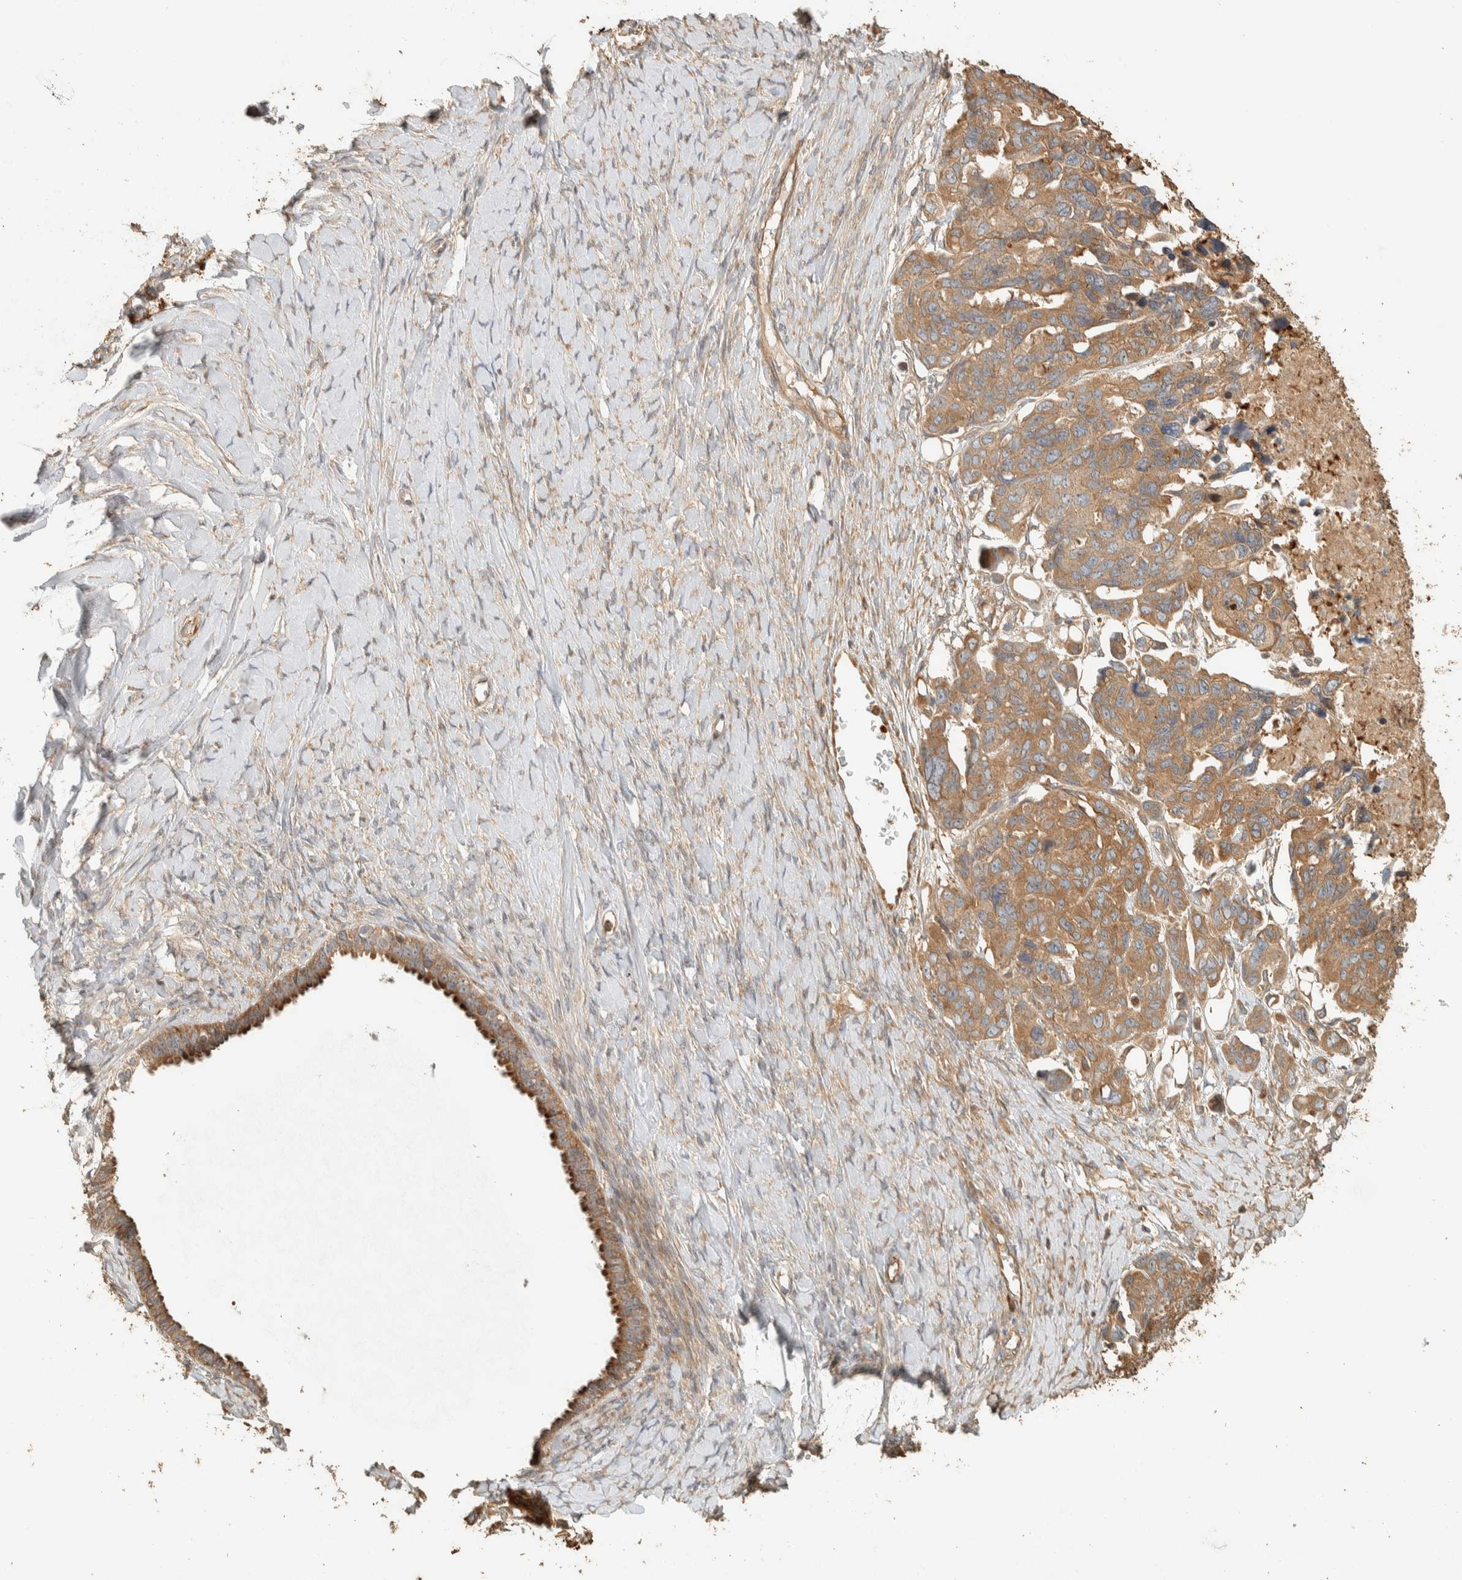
{"staining": {"intensity": "moderate", "quantity": ">75%", "location": "cytoplasmic/membranous"}, "tissue": "ovarian cancer", "cell_type": "Tumor cells", "image_type": "cancer", "snomed": [{"axis": "morphology", "description": "Cystadenocarcinoma, serous, NOS"}, {"axis": "topography", "description": "Ovary"}], "caption": "Moderate cytoplasmic/membranous expression is seen in about >75% of tumor cells in ovarian cancer.", "gene": "EXOC7", "patient": {"sex": "female", "age": 79}}